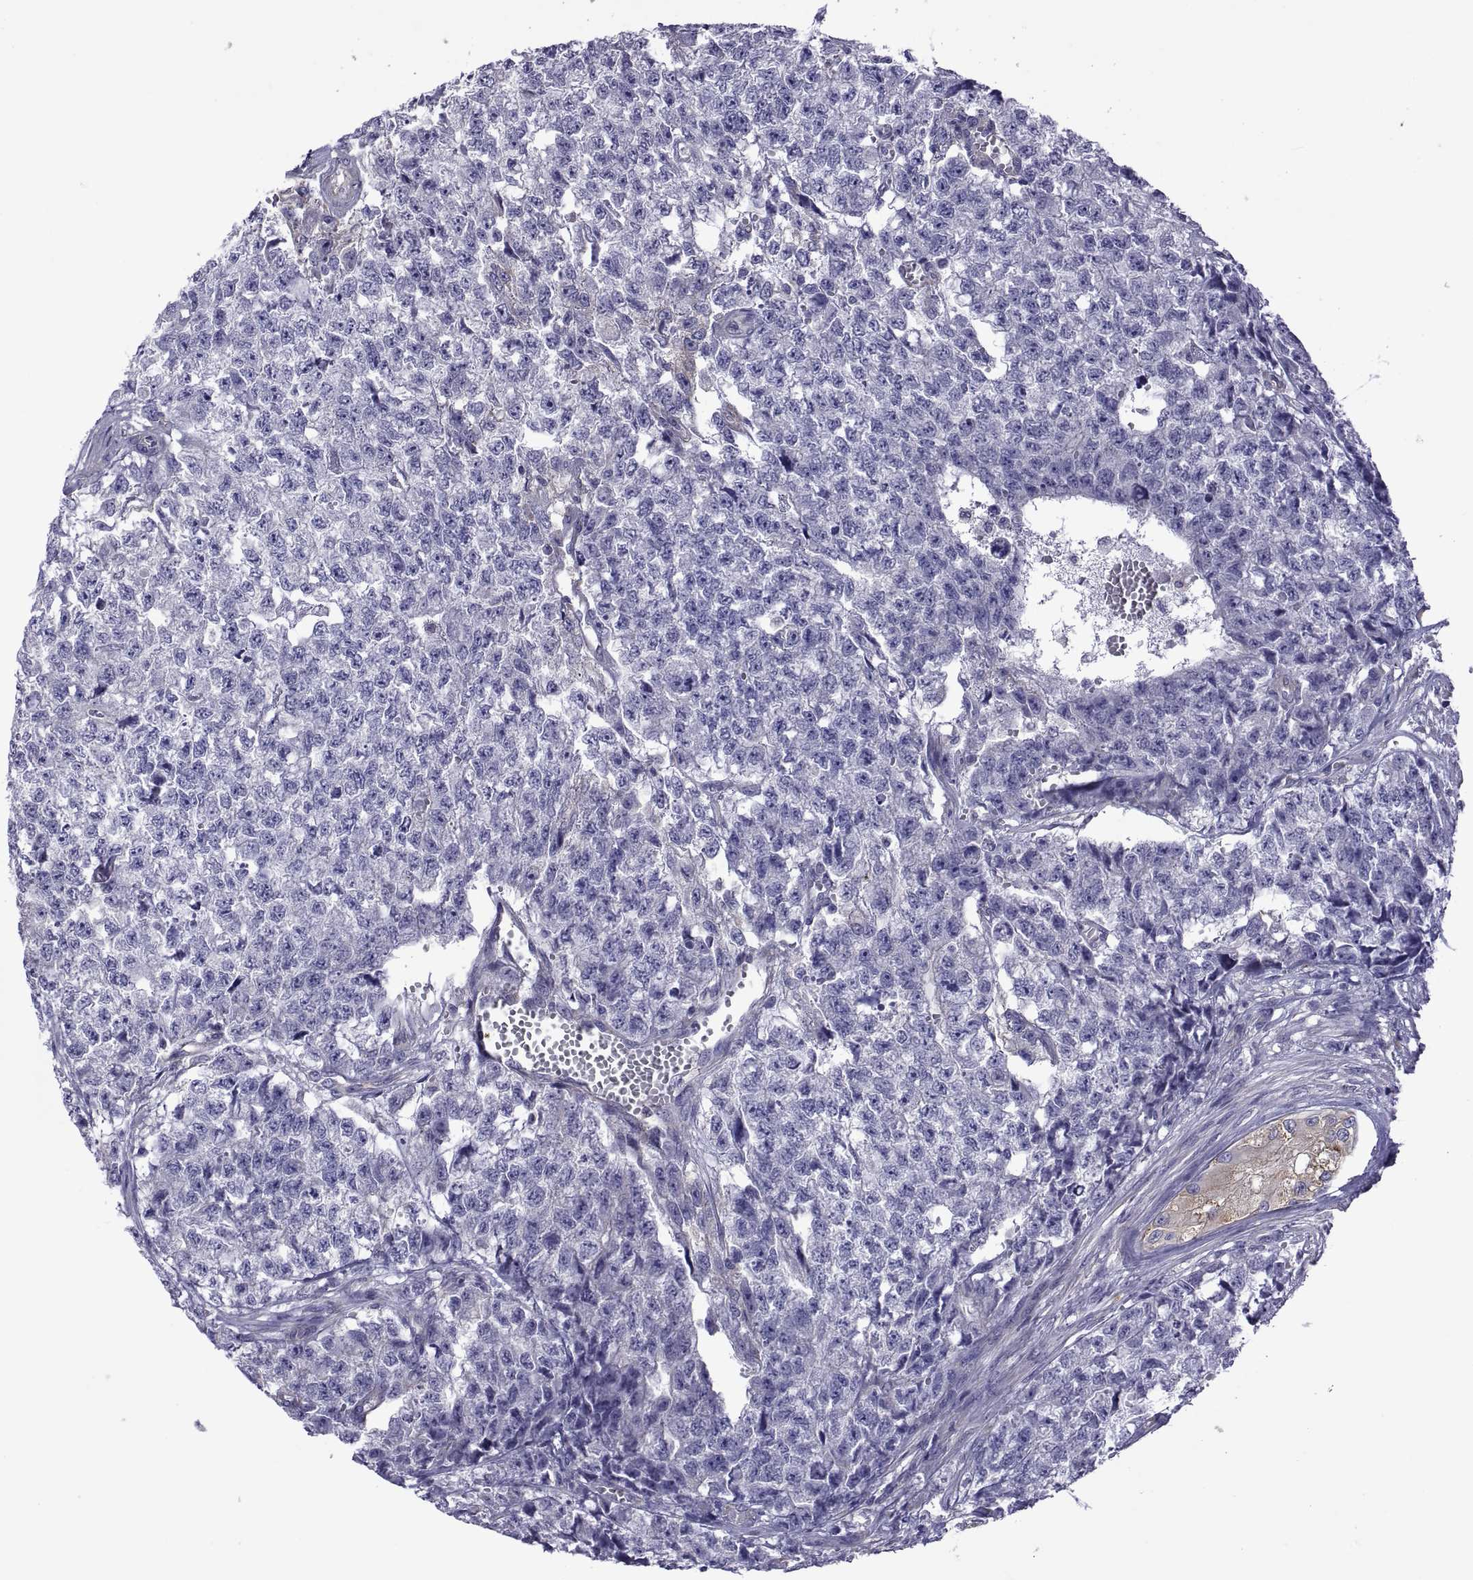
{"staining": {"intensity": "negative", "quantity": "none", "location": "none"}, "tissue": "testis cancer", "cell_type": "Tumor cells", "image_type": "cancer", "snomed": [{"axis": "morphology", "description": "Seminoma, NOS"}, {"axis": "morphology", "description": "Carcinoma, Embryonal, NOS"}, {"axis": "topography", "description": "Testis"}], "caption": "DAB immunohistochemical staining of human seminoma (testis) exhibits no significant staining in tumor cells.", "gene": "TMC3", "patient": {"sex": "male", "age": 22}}